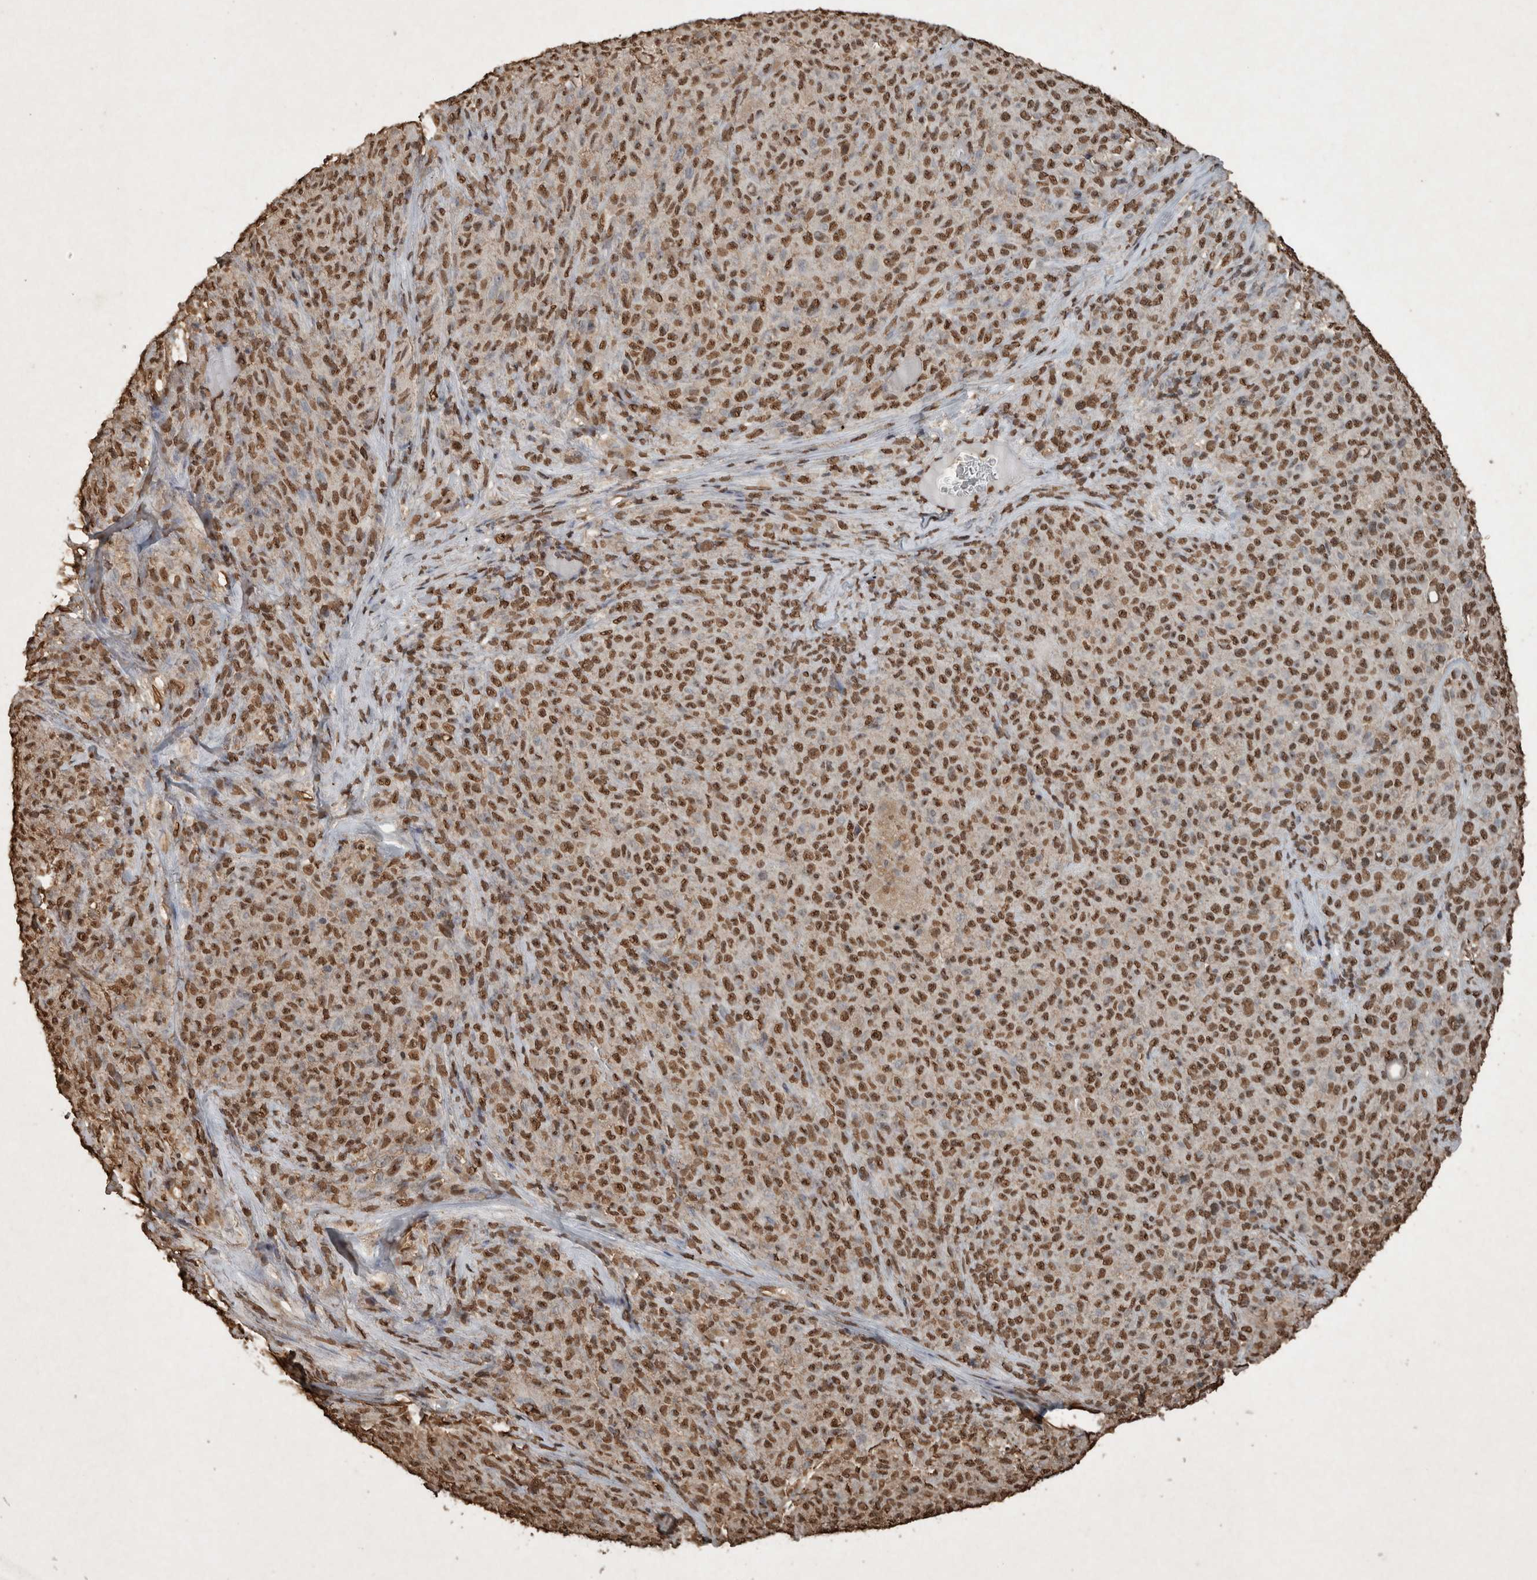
{"staining": {"intensity": "moderate", "quantity": ">75%", "location": "nuclear"}, "tissue": "melanoma", "cell_type": "Tumor cells", "image_type": "cancer", "snomed": [{"axis": "morphology", "description": "Malignant melanoma, NOS"}, {"axis": "topography", "description": "Skin"}], "caption": "Immunohistochemistry (IHC) staining of malignant melanoma, which shows medium levels of moderate nuclear positivity in approximately >75% of tumor cells indicating moderate nuclear protein positivity. The staining was performed using DAB (3,3'-diaminobenzidine) (brown) for protein detection and nuclei were counterstained in hematoxylin (blue).", "gene": "FSTL3", "patient": {"sex": "female", "age": 82}}